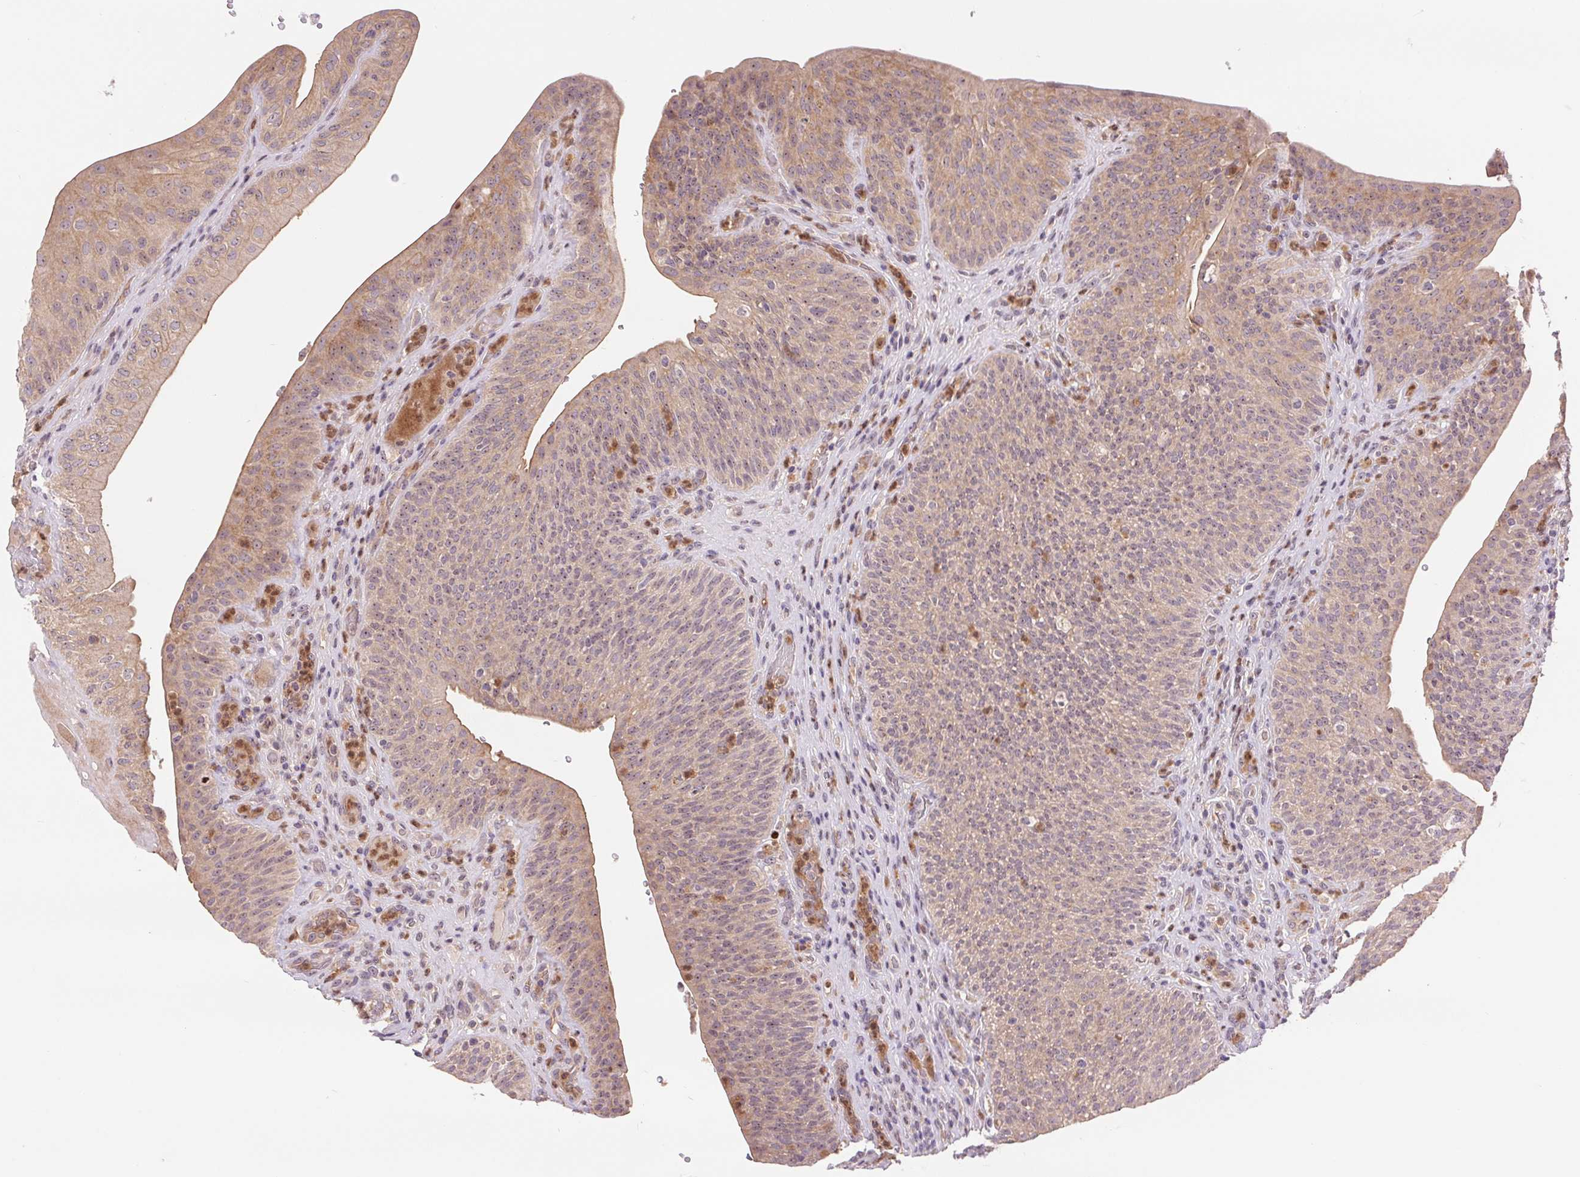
{"staining": {"intensity": "moderate", "quantity": ">75%", "location": "cytoplasmic/membranous"}, "tissue": "urinary bladder", "cell_type": "Urothelial cells", "image_type": "normal", "snomed": [{"axis": "morphology", "description": "Normal tissue, NOS"}, {"axis": "topography", "description": "Urinary bladder"}, {"axis": "topography", "description": "Peripheral nerve tissue"}], "caption": "A high-resolution histopathology image shows immunohistochemistry (IHC) staining of normal urinary bladder, which reveals moderate cytoplasmic/membranous staining in about >75% of urothelial cells.", "gene": "RANBP3L", "patient": {"sex": "male", "age": 66}}